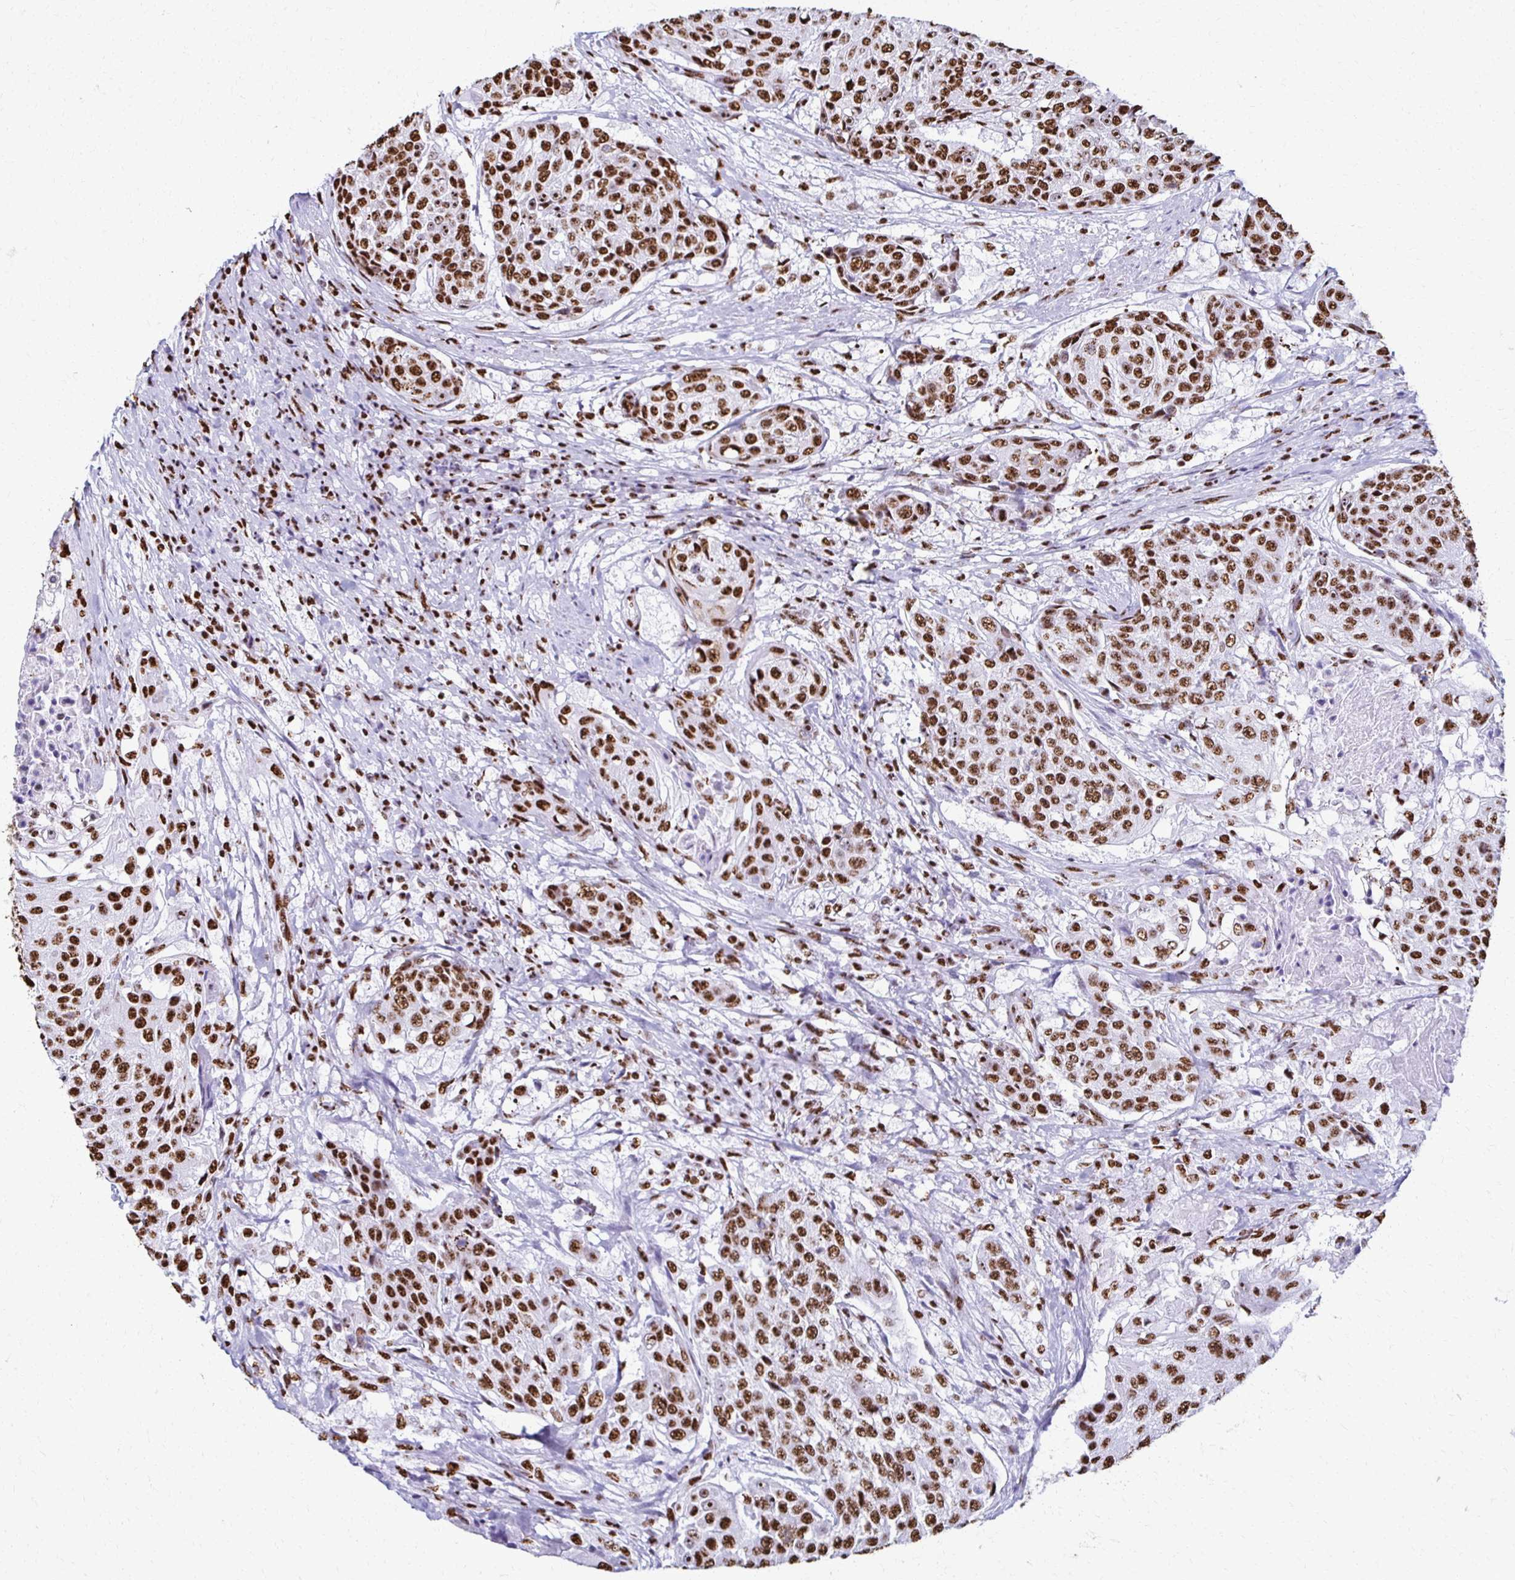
{"staining": {"intensity": "moderate", "quantity": ">75%", "location": "nuclear"}, "tissue": "urothelial cancer", "cell_type": "Tumor cells", "image_type": "cancer", "snomed": [{"axis": "morphology", "description": "Urothelial carcinoma, High grade"}, {"axis": "topography", "description": "Urinary bladder"}], "caption": "High-grade urothelial carcinoma tissue reveals moderate nuclear positivity in about >75% of tumor cells, visualized by immunohistochemistry.", "gene": "NONO", "patient": {"sex": "female", "age": 63}}